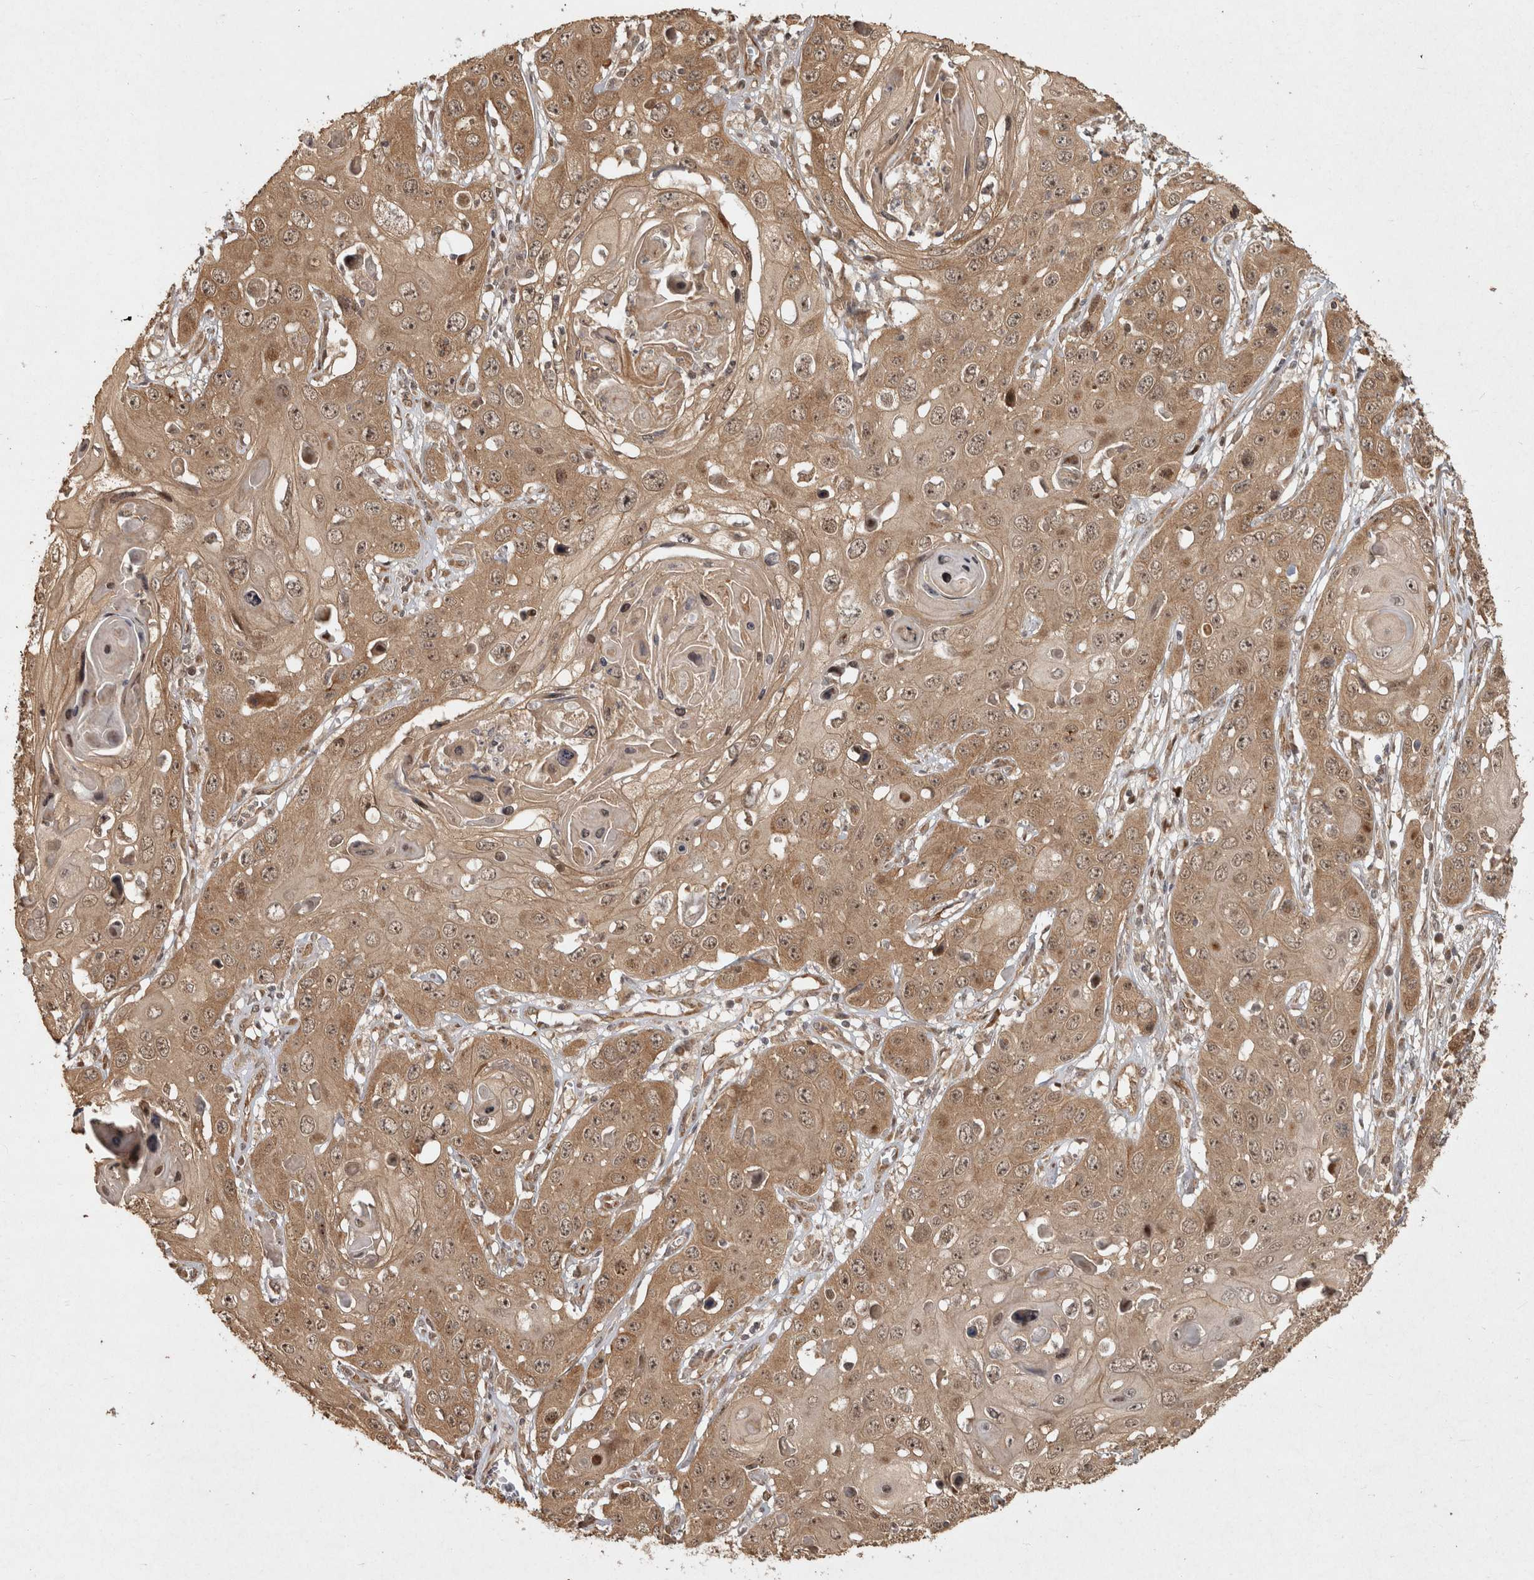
{"staining": {"intensity": "moderate", "quantity": ">75%", "location": "cytoplasmic/membranous,nuclear"}, "tissue": "skin cancer", "cell_type": "Tumor cells", "image_type": "cancer", "snomed": [{"axis": "morphology", "description": "Squamous cell carcinoma, NOS"}, {"axis": "topography", "description": "Skin"}], "caption": "An immunohistochemistry (IHC) image of tumor tissue is shown. Protein staining in brown labels moderate cytoplasmic/membranous and nuclear positivity in skin cancer within tumor cells.", "gene": "CAMSAP2", "patient": {"sex": "male", "age": 55}}